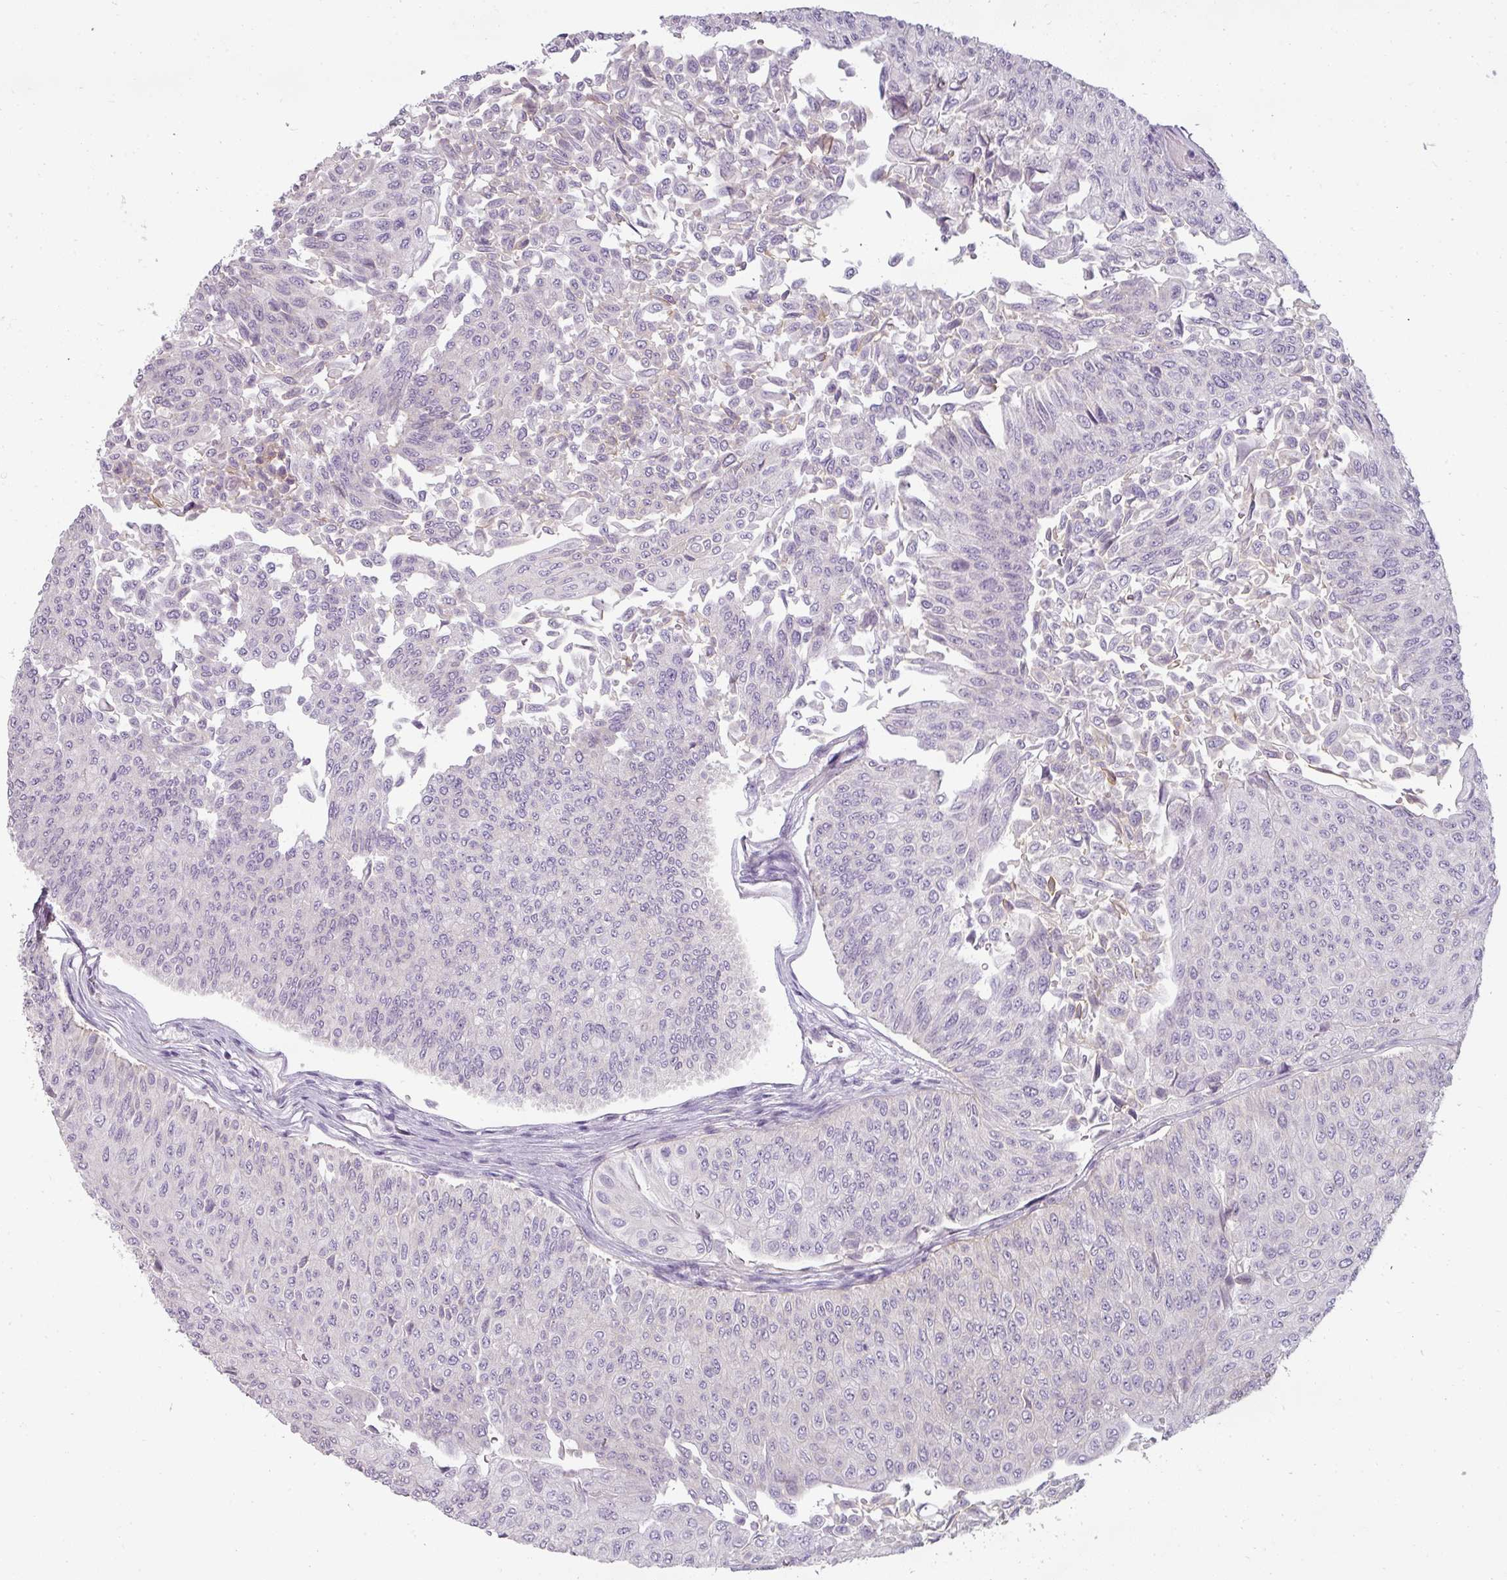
{"staining": {"intensity": "negative", "quantity": "none", "location": "none"}, "tissue": "urothelial cancer", "cell_type": "Tumor cells", "image_type": "cancer", "snomed": [{"axis": "morphology", "description": "Urothelial carcinoma, NOS"}, {"axis": "topography", "description": "Urinary bladder"}], "caption": "This image is of transitional cell carcinoma stained with immunohistochemistry (IHC) to label a protein in brown with the nuclei are counter-stained blue. There is no positivity in tumor cells.", "gene": "ASB1", "patient": {"sex": "male", "age": 59}}